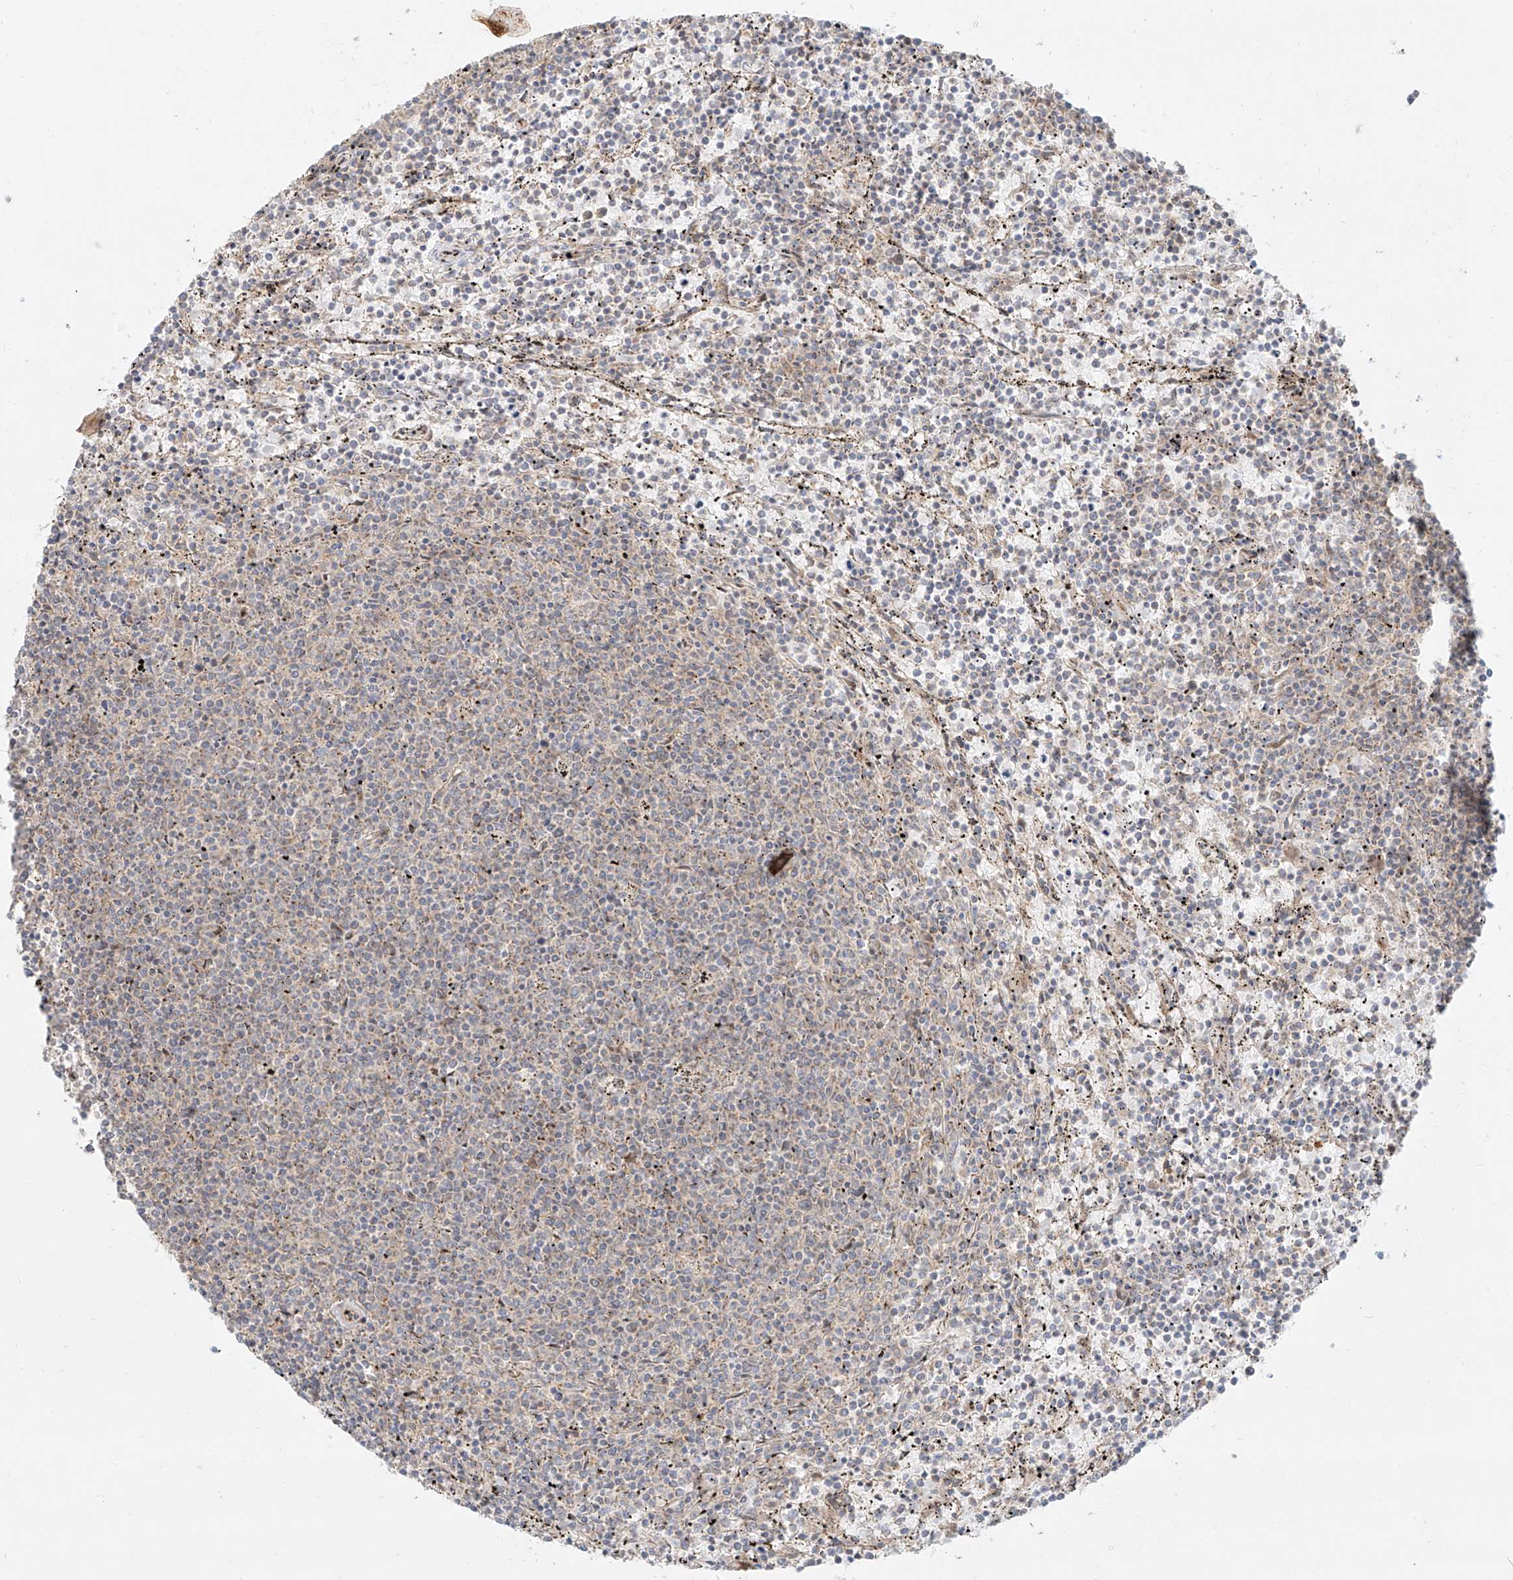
{"staining": {"intensity": "negative", "quantity": "none", "location": "none"}, "tissue": "lymphoma", "cell_type": "Tumor cells", "image_type": "cancer", "snomed": [{"axis": "morphology", "description": "Malignant lymphoma, non-Hodgkin's type, Low grade"}, {"axis": "topography", "description": "Spleen"}], "caption": "High magnification brightfield microscopy of low-grade malignant lymphoma, non-Hodgkin's type stained with DAB (brown) and counterstained with hematoxylin (blue): tumor cells show no significant expression.", "gene": "ZNF287", "patient": {"sex": "female", "age": 50}}